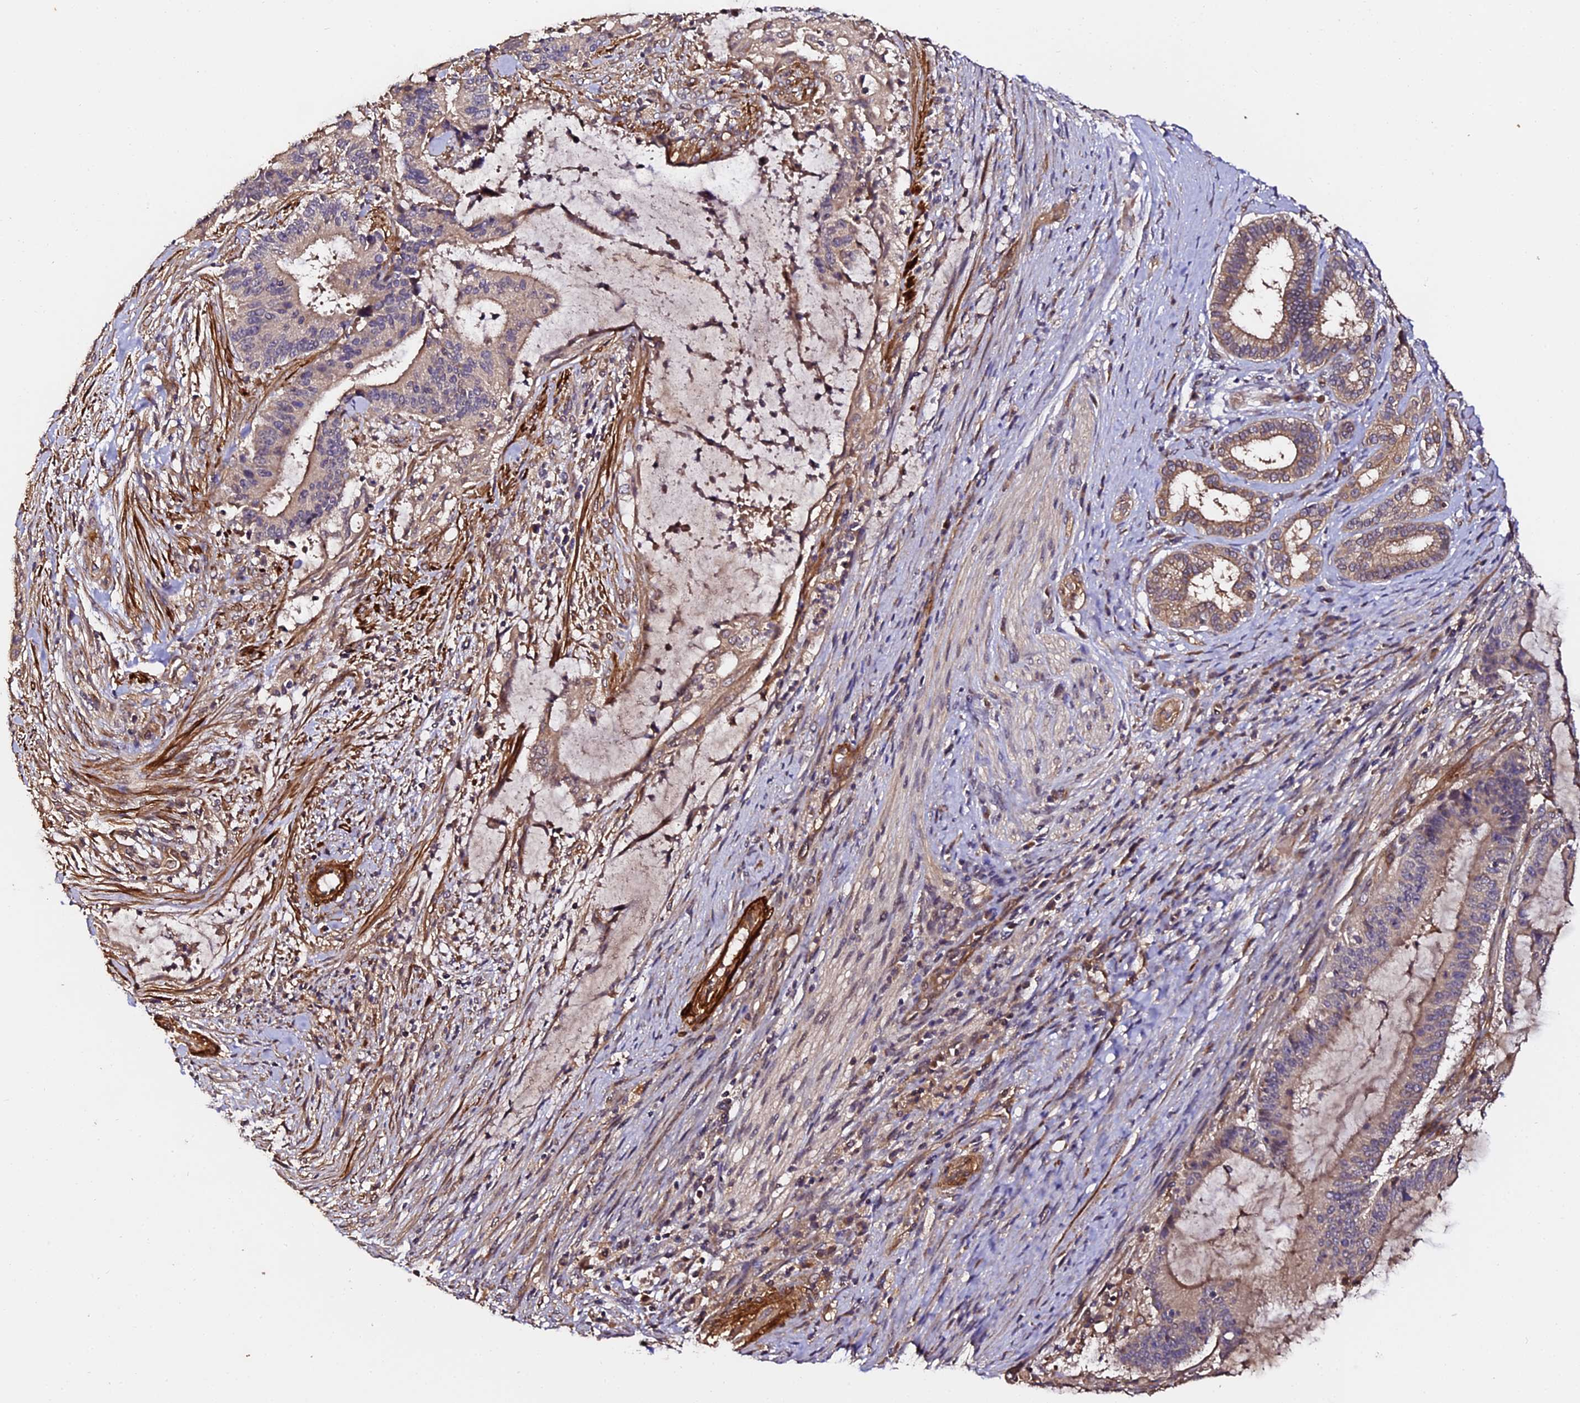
{"staining": {"intensity": "weak", "quantity": "25%-75%", "location": "cytoplasmic/membranous"}, "tissue": "liver cancer", "cell_type": "Tumor cells", "image_type": "cancer", "snomed": [{"axis": "morphology", "description": "Normal tissue, NOS"}, {"axis": "morphology", "description": "Cholangiocarcinoma"}, {"axis": "topography", "description": "Liver"}, {"axis": "topography", "description": "Peripheral nerve tissue"}], "caption": "Weak cytoplasmic/membranous positivity for a protein is appreciated in about 25%-75% of tumor cells of liver cancer (cholangiocarcinoma) using immunohistochemistry.", "gene": "TDO2", "patient": {"sex": "female", "age": 73}}